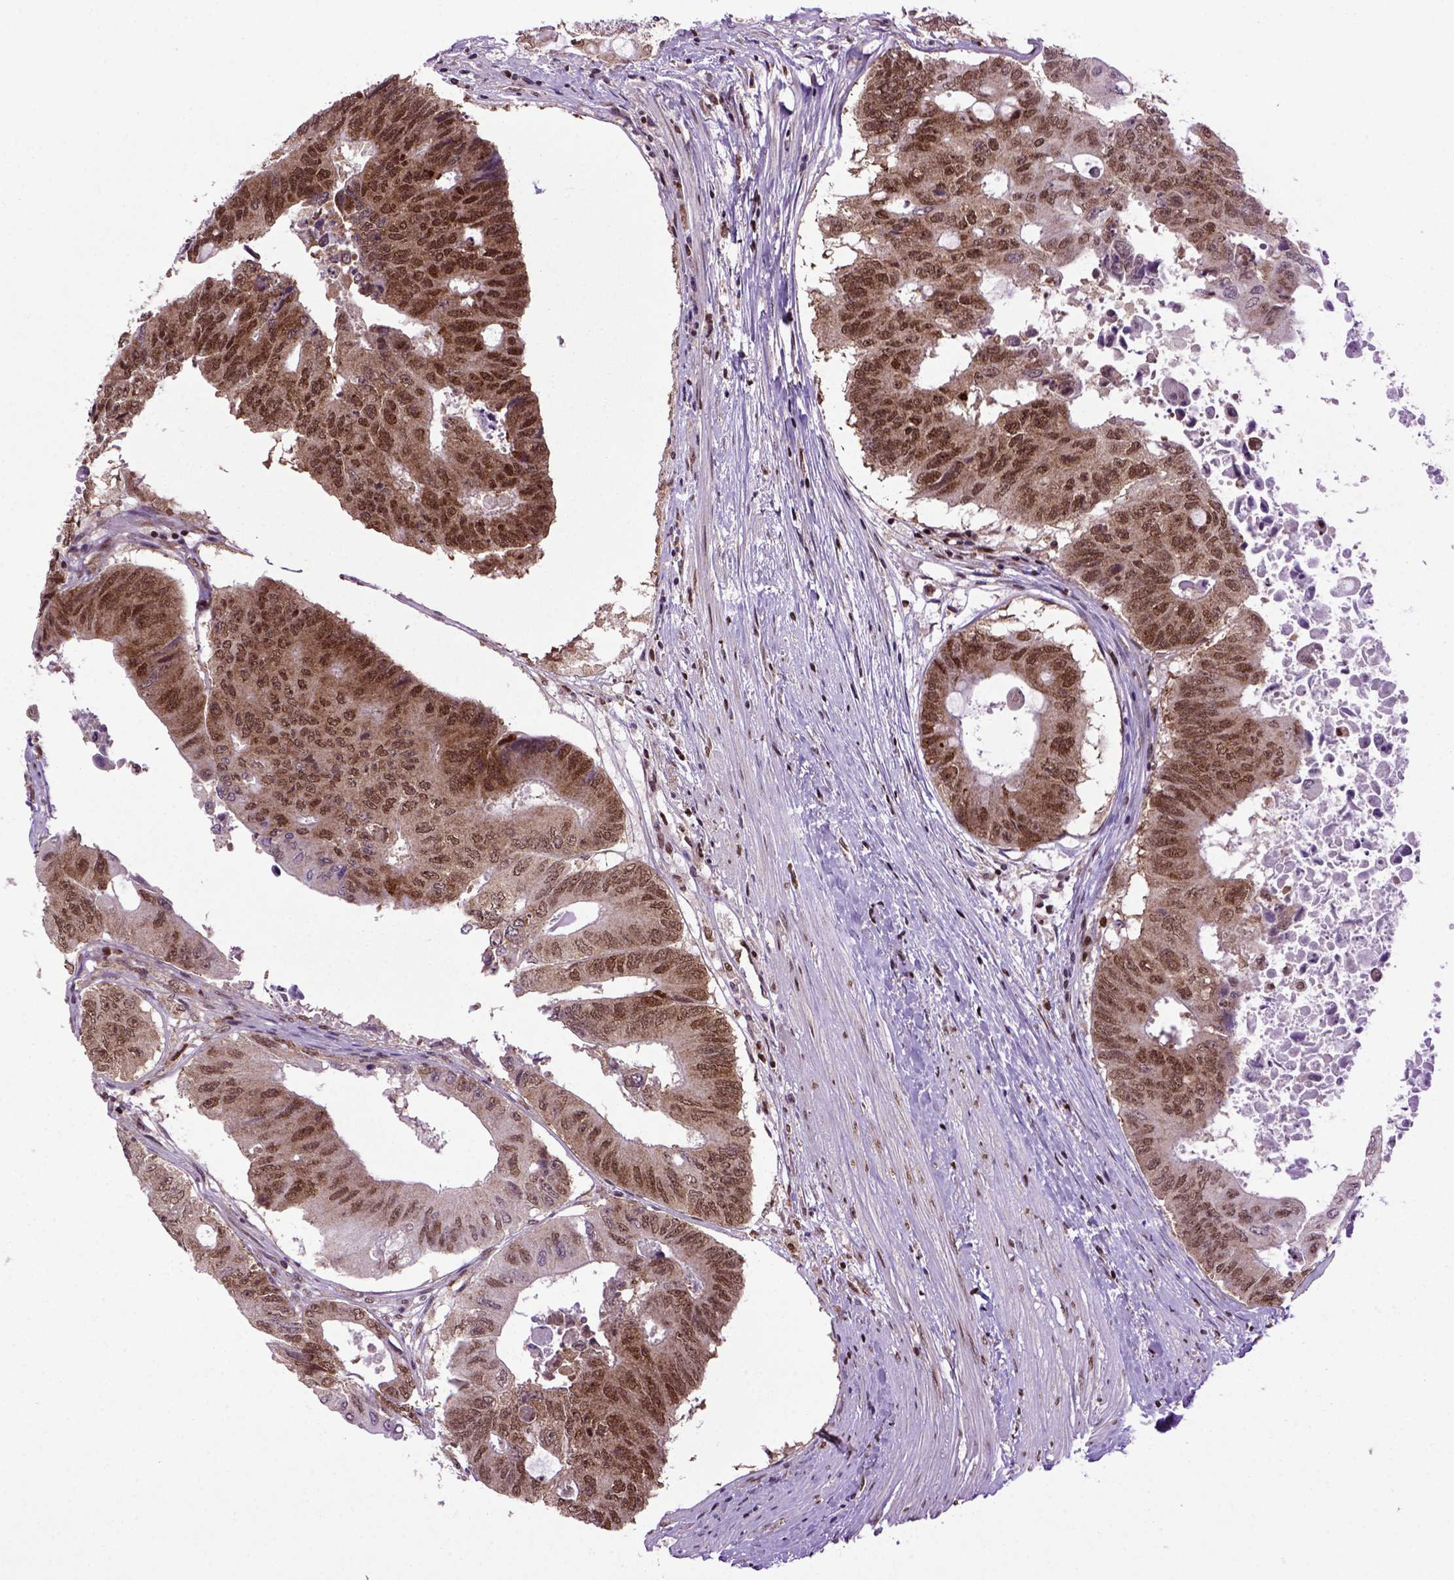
{"staining": {"intensity": "strong", "quantity": ">75%", "location": "nuclear"}, "tissue": "colorectal cancer", "cell_type": "Tumor cells", "image_type": "cancer", "snomed": [{"axis": "morphology", "description": "Adenocarcinoma, NOS"}, {"axis": "topography", "description": "Rectum"}], "caption": "Brown immunohistochemical staining in colorectal cancer demonstrates strong nuclear expression in approximately >75% of tumor cells.", "gene": "CELF1", "patient": {"sex": "male", "age": 59}}